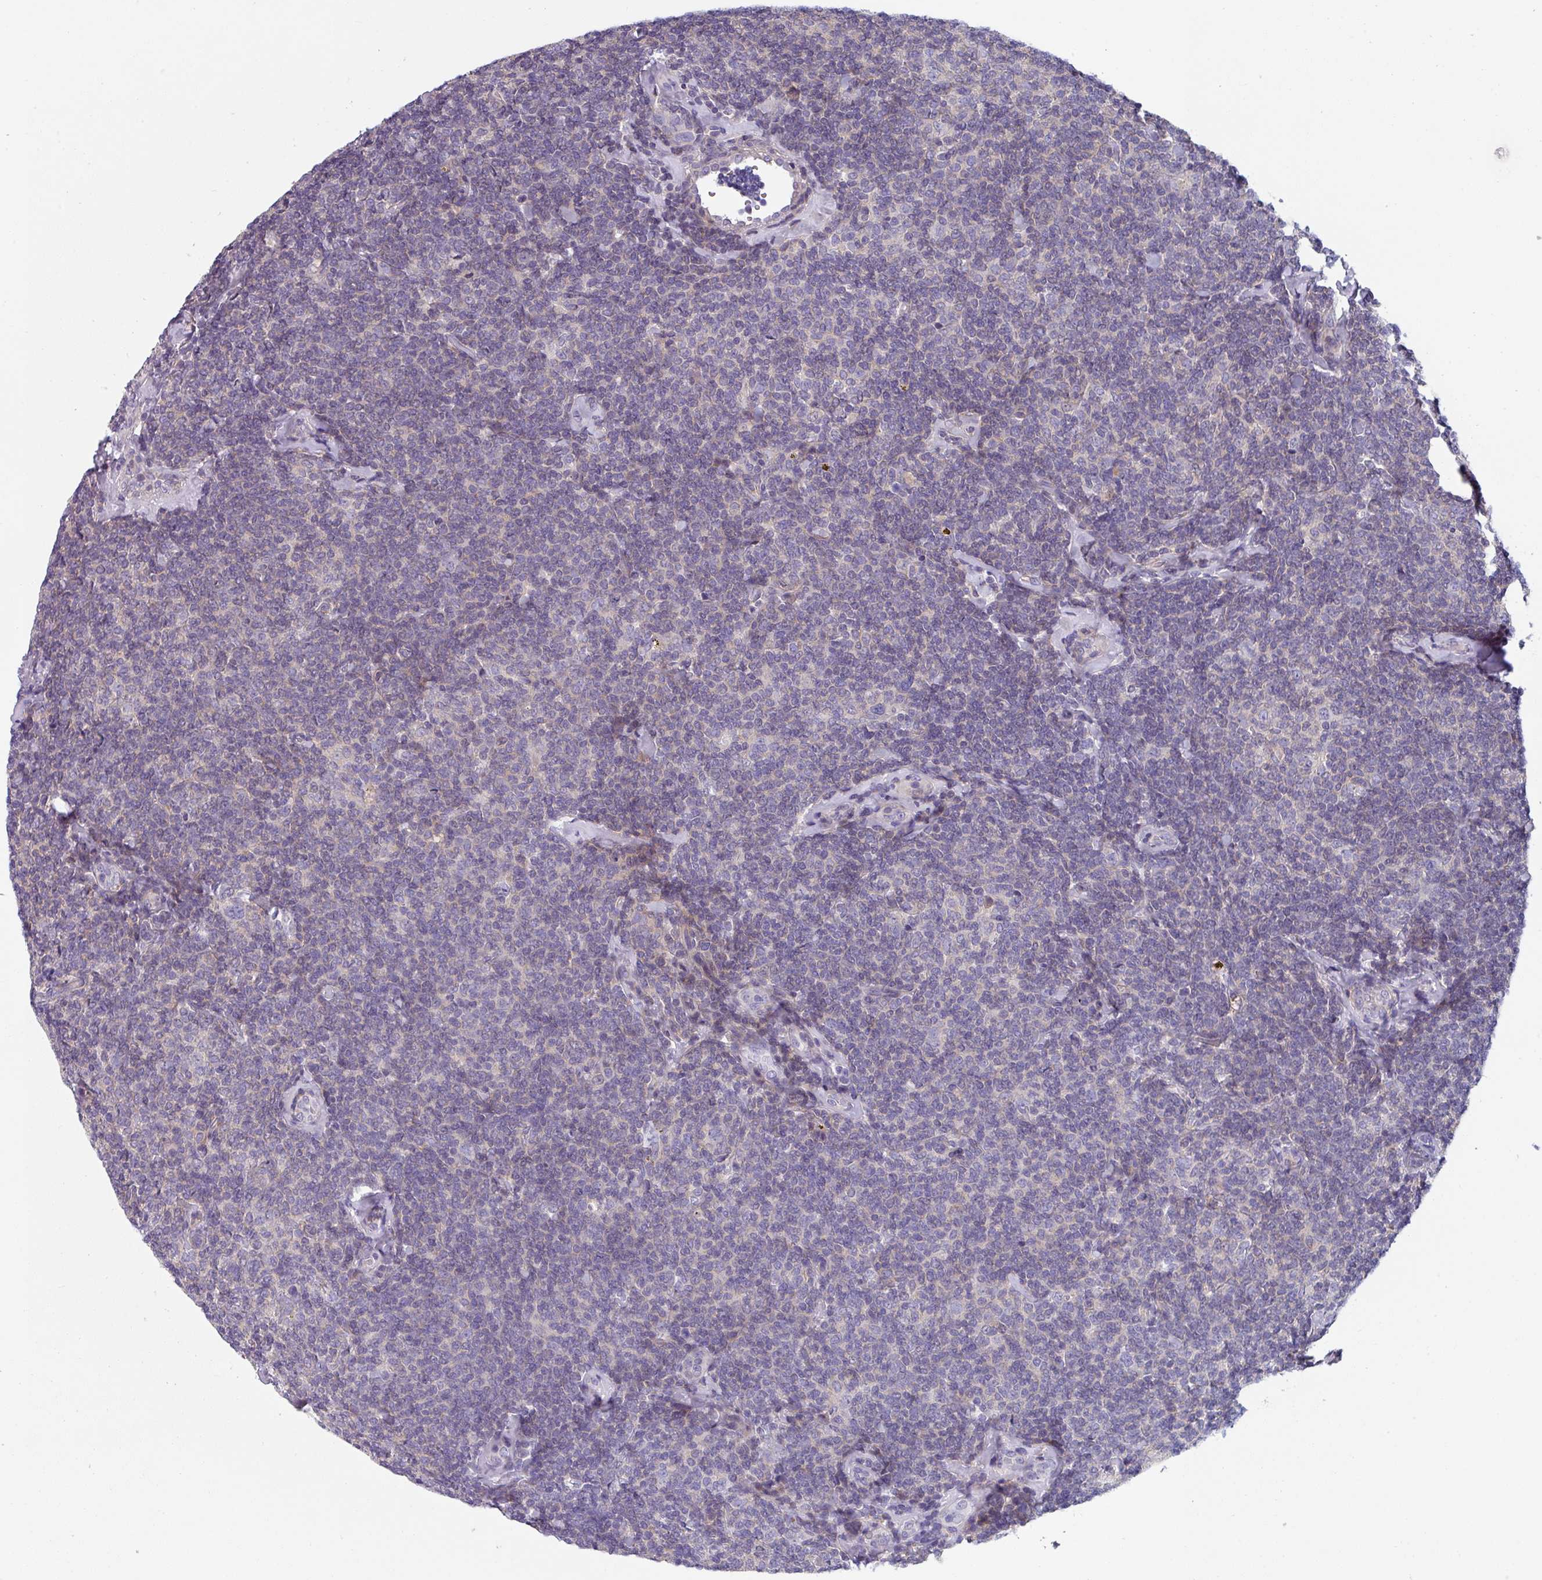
{"staining": {"intensity": "negative", "quantity": "none", "location": "none"}, "tissue": "lymphoma", "cell_type": "Tumor cells", "image_type": "cancer", "snomed": [{"axis": "morphology", "description": "Malignant lymphoma, non-Hodgkin's type, Low grade"}, {"axis": "topography", "description": "Lymph node"}], "caption": "The IHC histopathology image has no significant expression in tumor cells of lymphoma tissue. (Brightfield microscopy of DAB (3,3'-diaminobenzidine) immunohistochemistry (IHC) at high magnification).", "gene": "TMEM132A", "patient": {"sex": "female", "age": 56}}